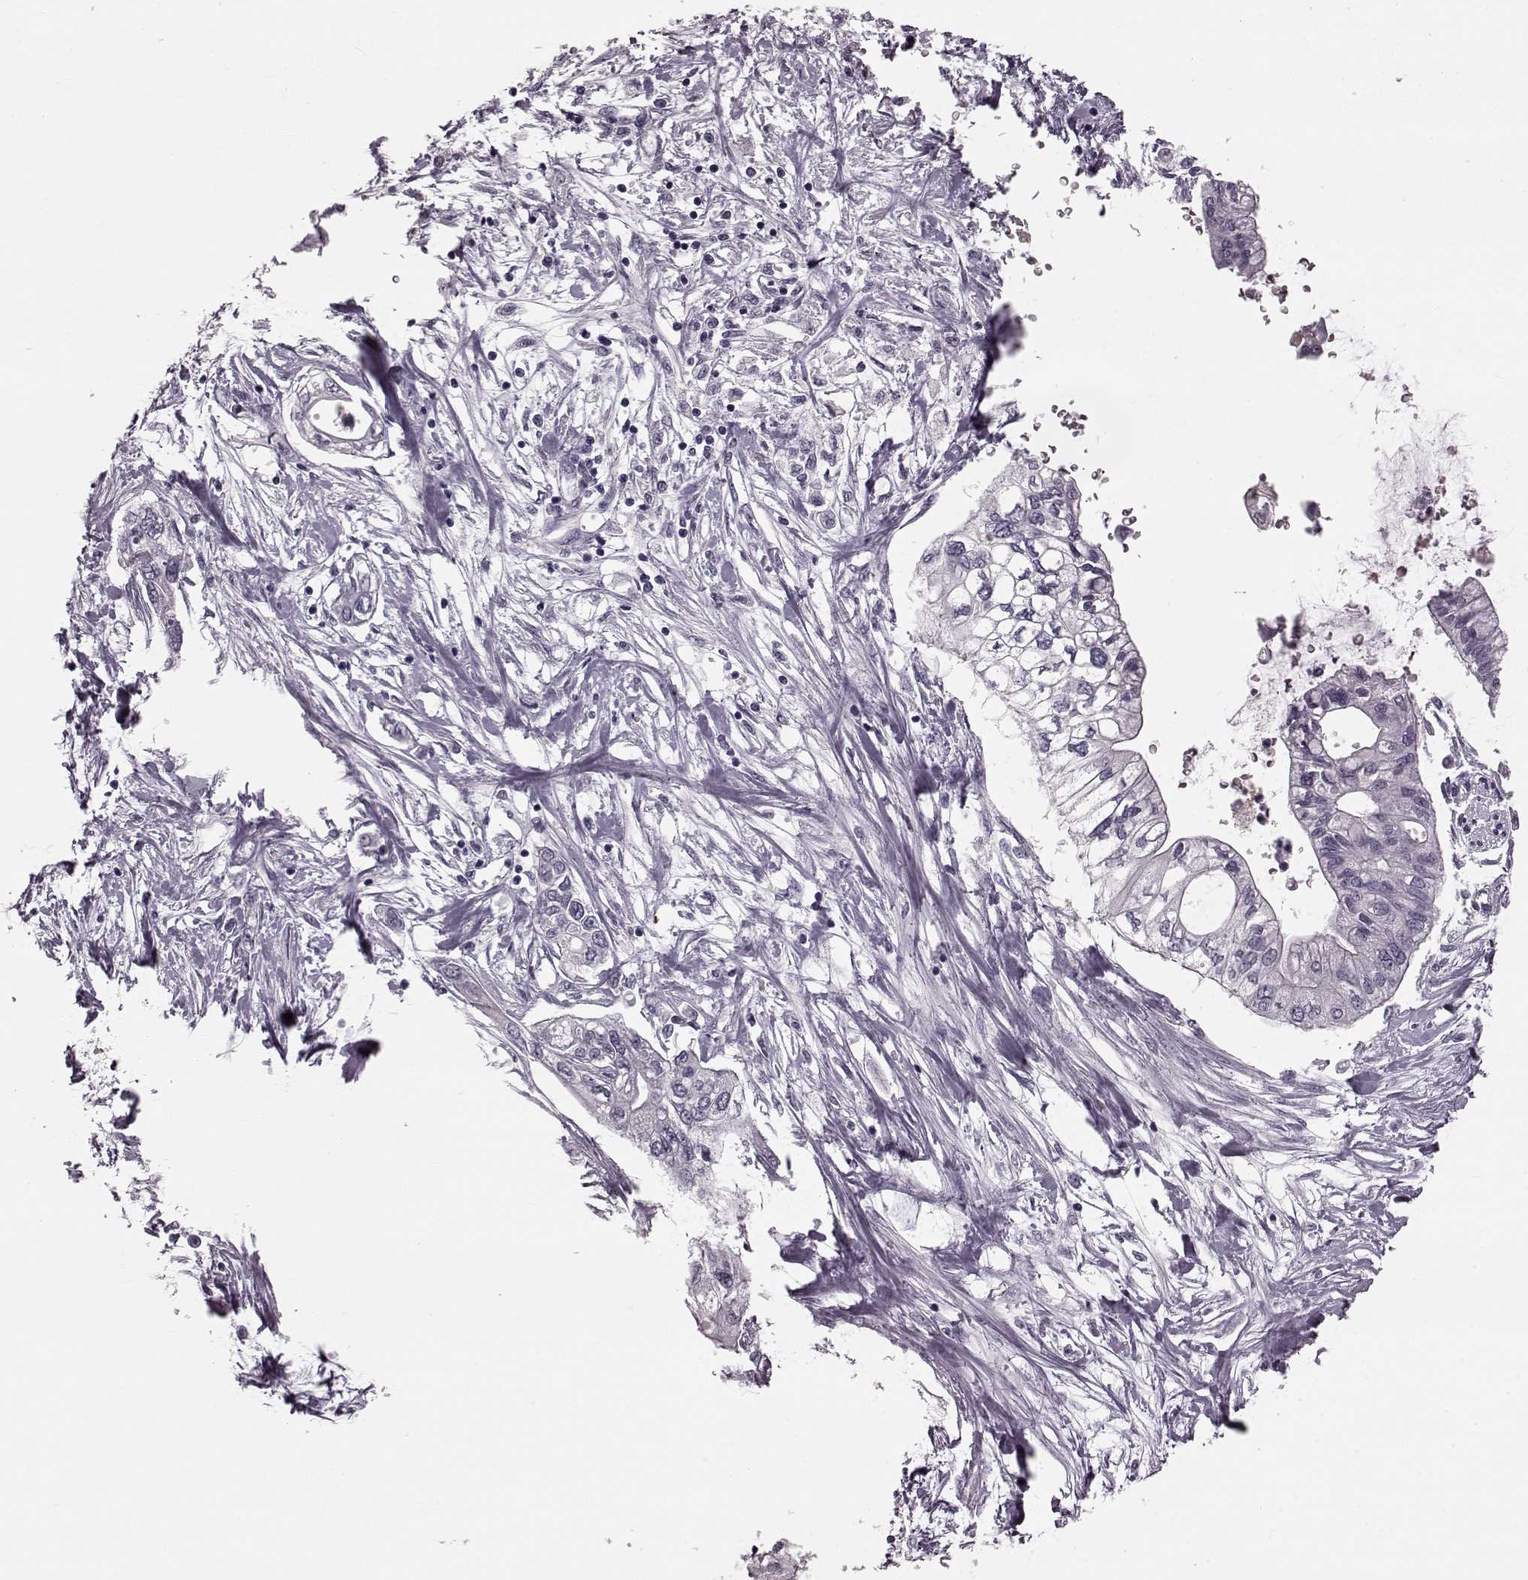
{"staining": {"intensity": "negative", "quantity": "none", "location": "none"}, "tissue": "pancreatic cancer", "cell_type": "Tumor cells", "image_type": "cancer", "snomed": [{"axis": "morphology", "description": "Adenocarcinoma, NOS"}, {"axis": "topography", "description": "Pancreas"}], "caption": "Micrograph shows no significant protein expression in tumor cells of pancreatic cancer (adenocarcinoma).", "gene": "CST7", "patient": {"sex": "female", "age": 77}}